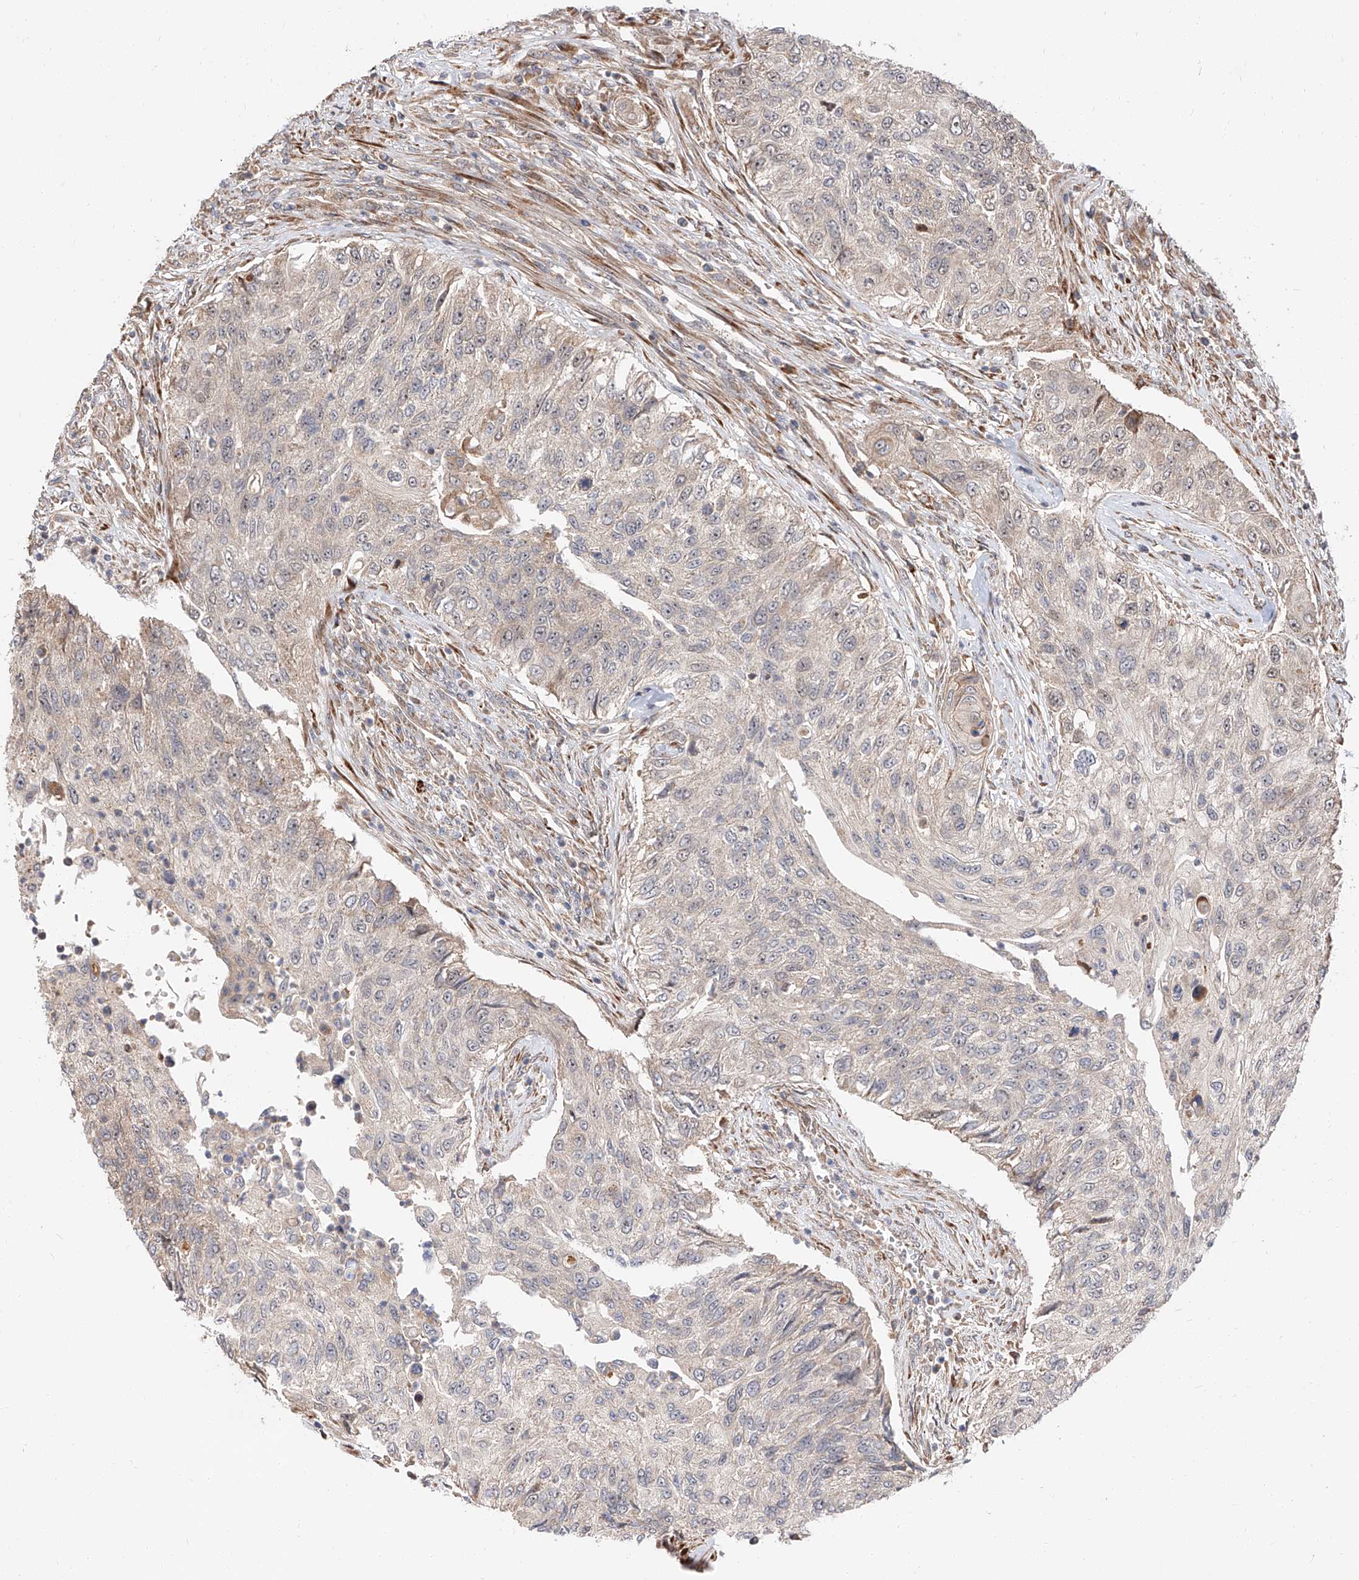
{"staining": {"intensity": "negative", "quantity": "none", "location": "none"}, "tissue": "urothelial cancer", "cell_type": "Tumor cells", "image_type": "cancer", "snomed": [{"axis": "morphology", "description": "Urothelial carcinoma, High grade"}, {"axis": "topography", "description": "Urinary bladder"}], "caption": "DAB (3,3'-diaminobenzidine) immunohistochemical staining of high-grade urothelial carcinoma shows no significant expression in tumor cells.", "gene": "DIRAS3", "patient": {"sex": "female", "age": 60}}